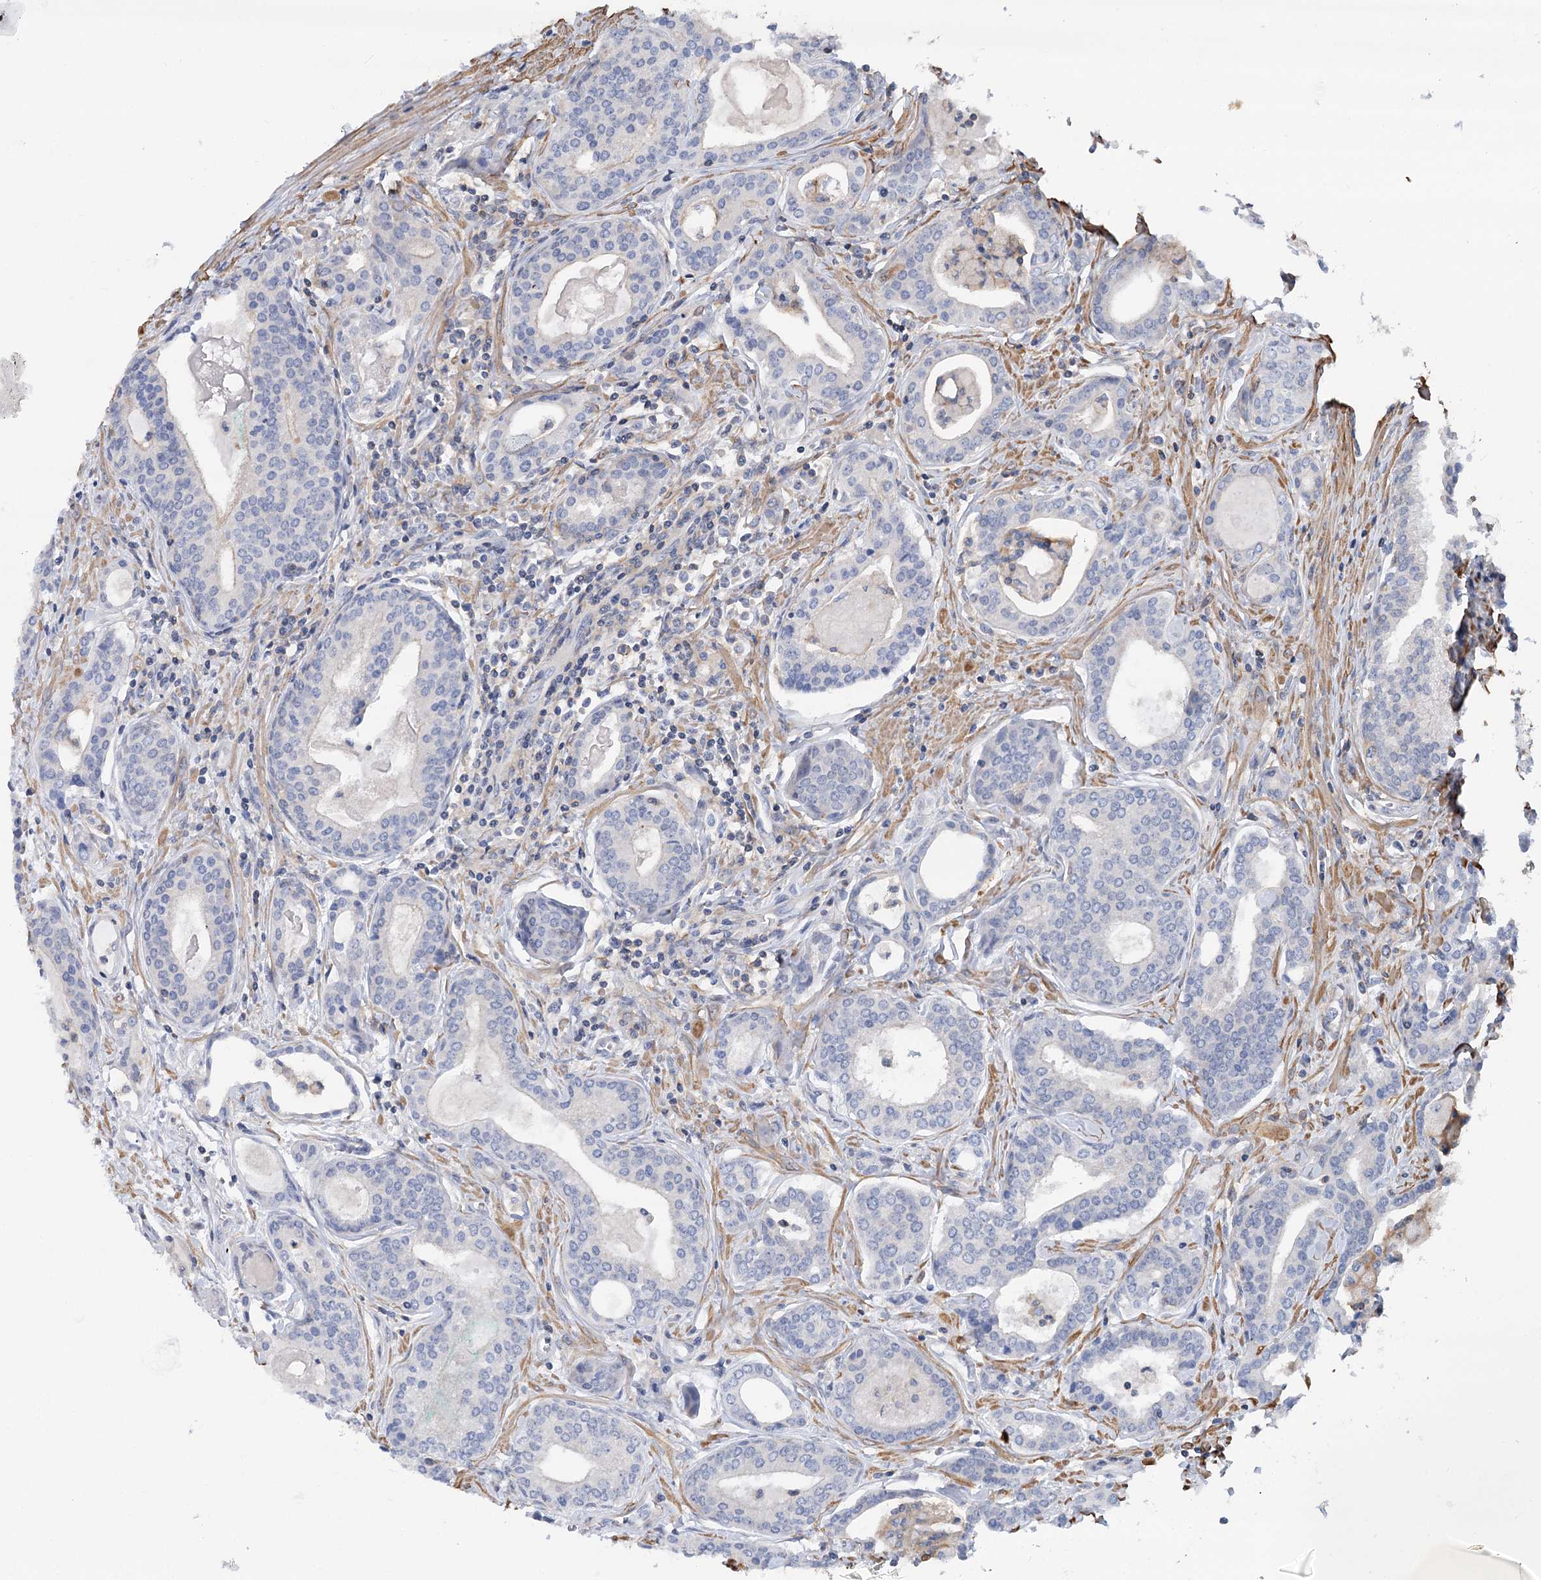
{"staining": {"intensity": "negative", "quantity": "none", "location": "none"}, "tissue": "prostate cancer", "cell_type": "Tumor cells", "image_type": "cancer", "snomed": [{"axis": "morphology", "description": "Adenocarcinoma, High grade"}, {"axis": "topography", "description": "Prostate"}], "caption": "High magnification brightfield microscopy of prostate adenocarcinoma (high-grade) stained with DAB (3,3'-diaminobenzidine) (brown) and counterstained with hematoxylin (blue): tumor cells show no significant positivity.", "gene": "LARP1B", "patient": {"sex": "male", "age": 68}}